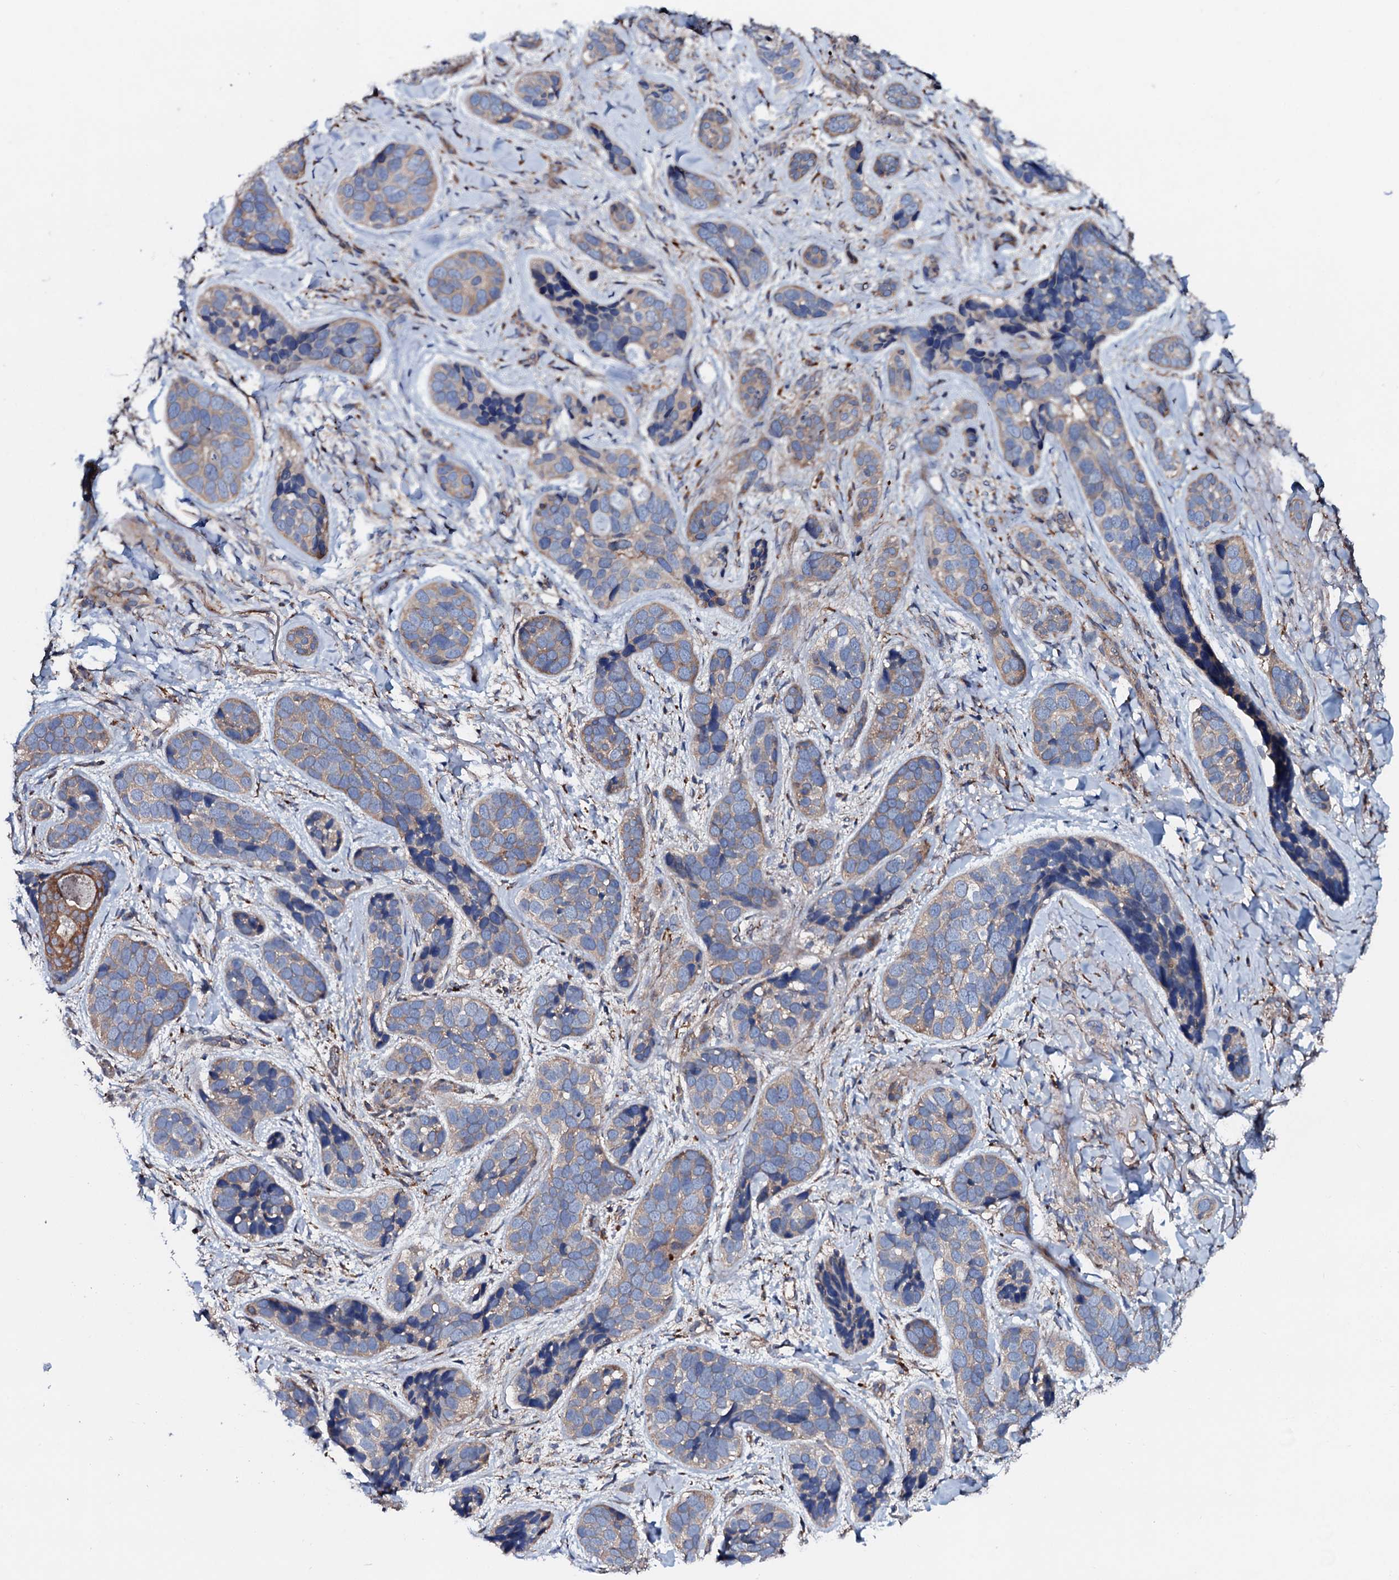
{"staining": {"intensity": "moderate", "quantity": "25%-75%", "location": "cytoplasmic/membranous"}, "tissue": "skin cancer", "cell_type": "Tumor cells", "image_type": "cancer", "snomed": [{"axis": "morphology", "description": "Basal cell carcinoma"}, {"axis": "topography", "description": "Skin"}], "caption": "A histopathology image of basal cell carcinoma (skin) stained for a protein demonstrates moderate cytoplasmic/membranous brown staining in tumor cells. The staining is performed using DAB (3,3'-diaminobenzidine) brown chromogen to label protein expression. The nuclei are counter-stained blue using hematoxylin.", "gene": "P2RX4", "patient": {"sex": "male", "age": 71}}